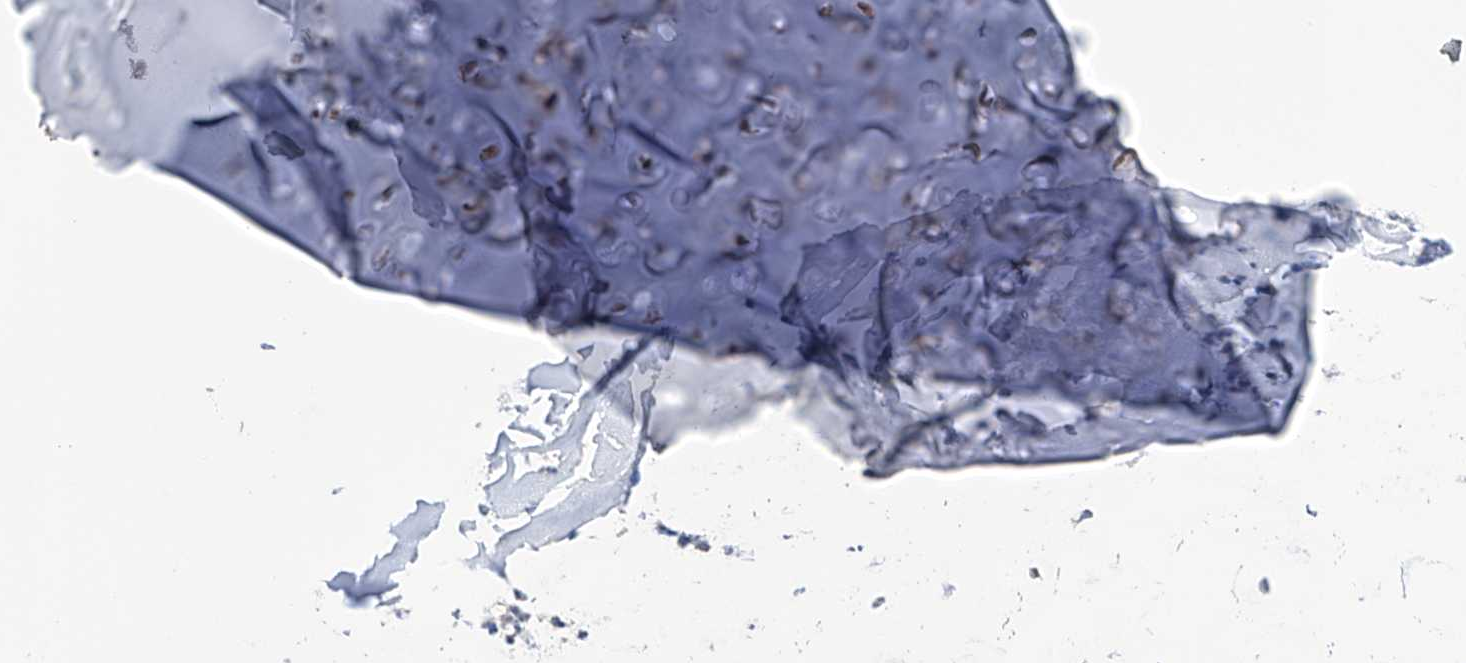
{"staining": {"intensity": "negative", "quantity": "none", "location": "none"}, "tissue": "adipose tissue", "cell_type": "Adipocytes", "image_type": "normal", "snomed": [{"axis": "morphology", "description": "Normal tissue, NOS"}, {"axis": "morphology", "description": "Basal cell carcinoma"}, {"axis": "topography", "description": "Cartilage tissue"}, {"axis": "topography", "description": "Nasopharynx"}, {"axis": "topography", "description": "Oral tissue"}], "caption": "The image reveals no significant expression in adipocytes of adipose tissue.", "gene": "PGM3", "patient": {"sex": "female", "age": 77}}